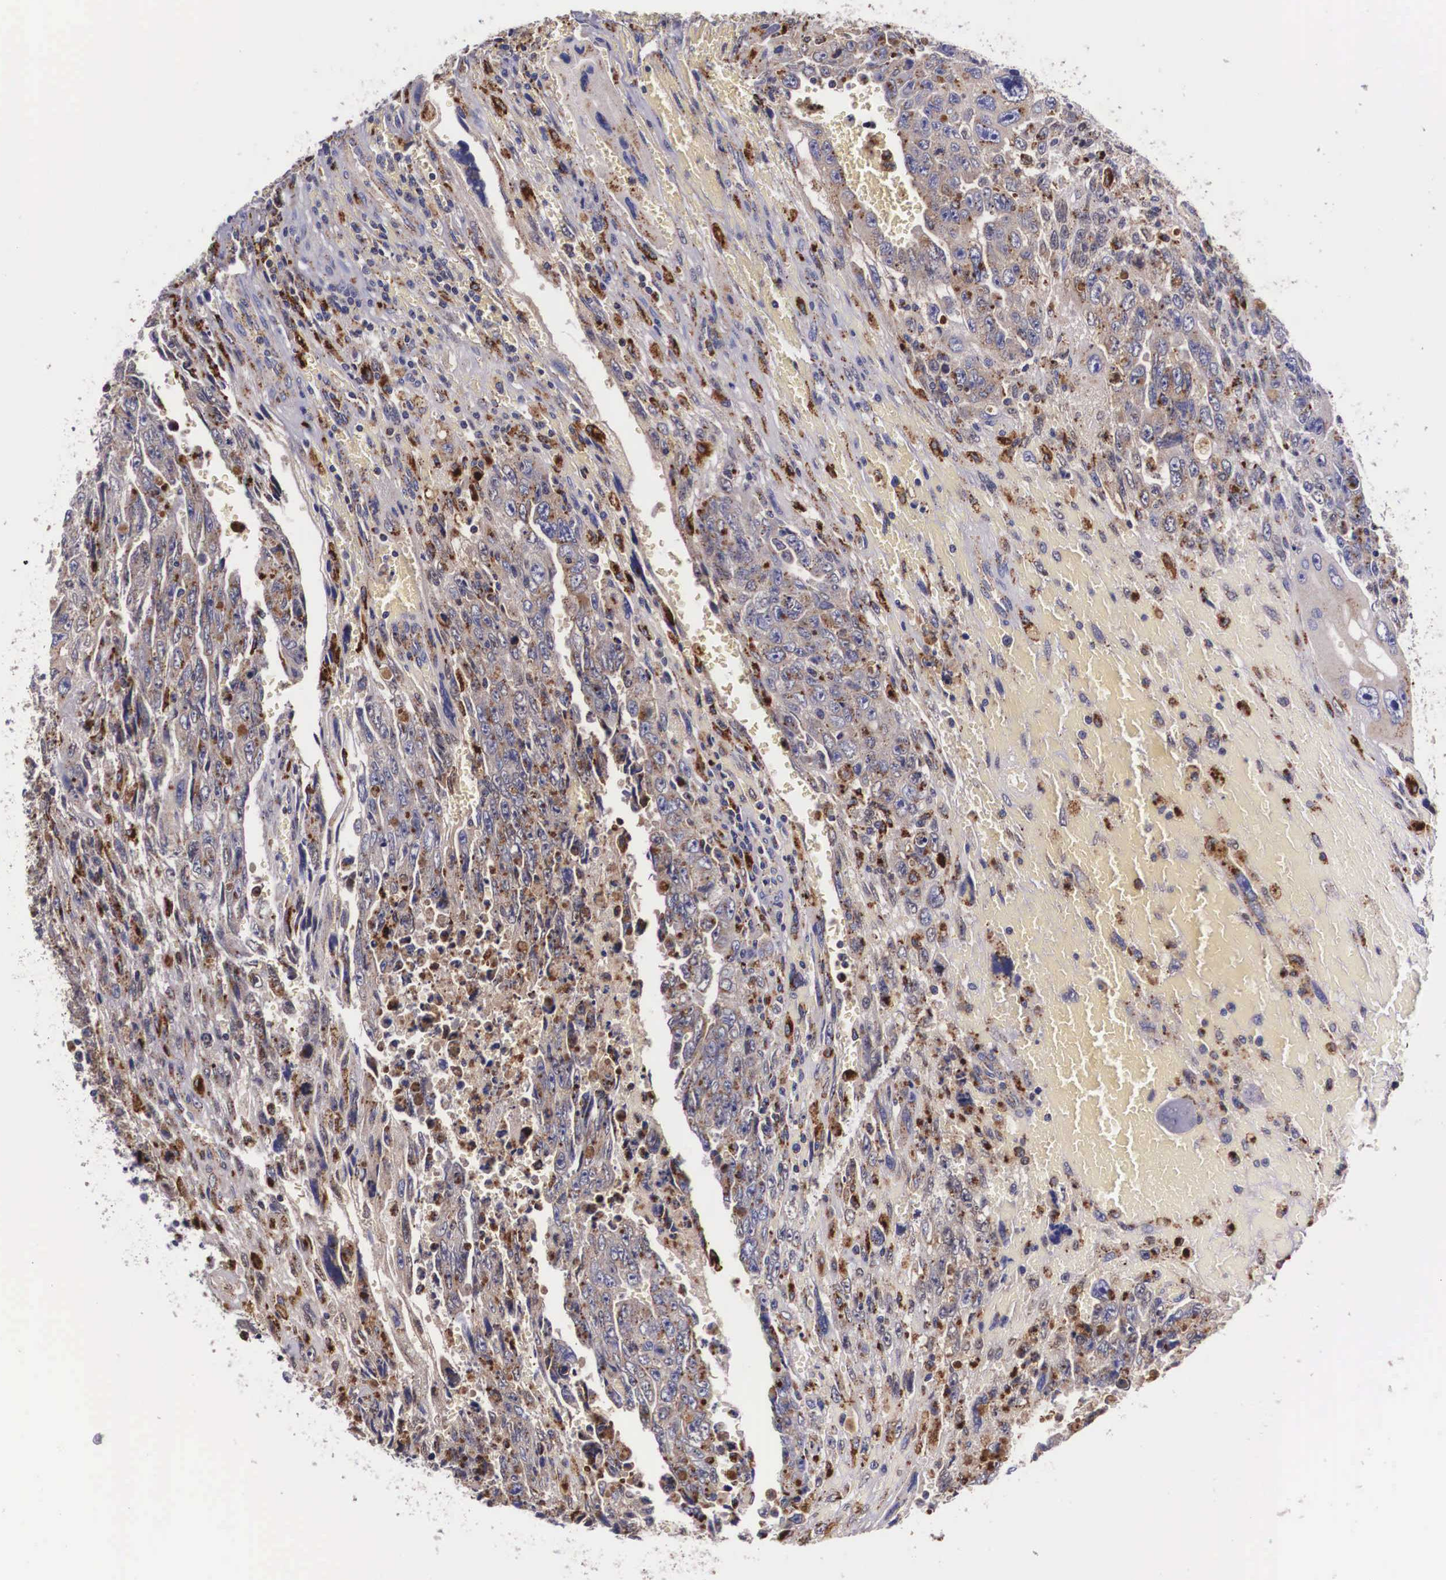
{"staining": {"intensity": "moderate", "quantity": "25%-75%", "location": "cytoplasmic/membranous"}, "tissue": "testis cancer", "cell_type": "Tumor cells", "image_type": "cancer", "snomed": [{"axis": "morphology", "description": "Carcinoma, Embryonal, NOS"}, {"axis": "topography", "description": "Testis"}], "caption": "Protein staining of testis cancer (embryonal carcinoma) tissue exhibits moderate cytoplasmic/membranous positivity in about 25%-75% of tumor cells. Nuclei are stained in blue.", "gene": "NAGA", "patient": {"sex": "male", "age": 28}}